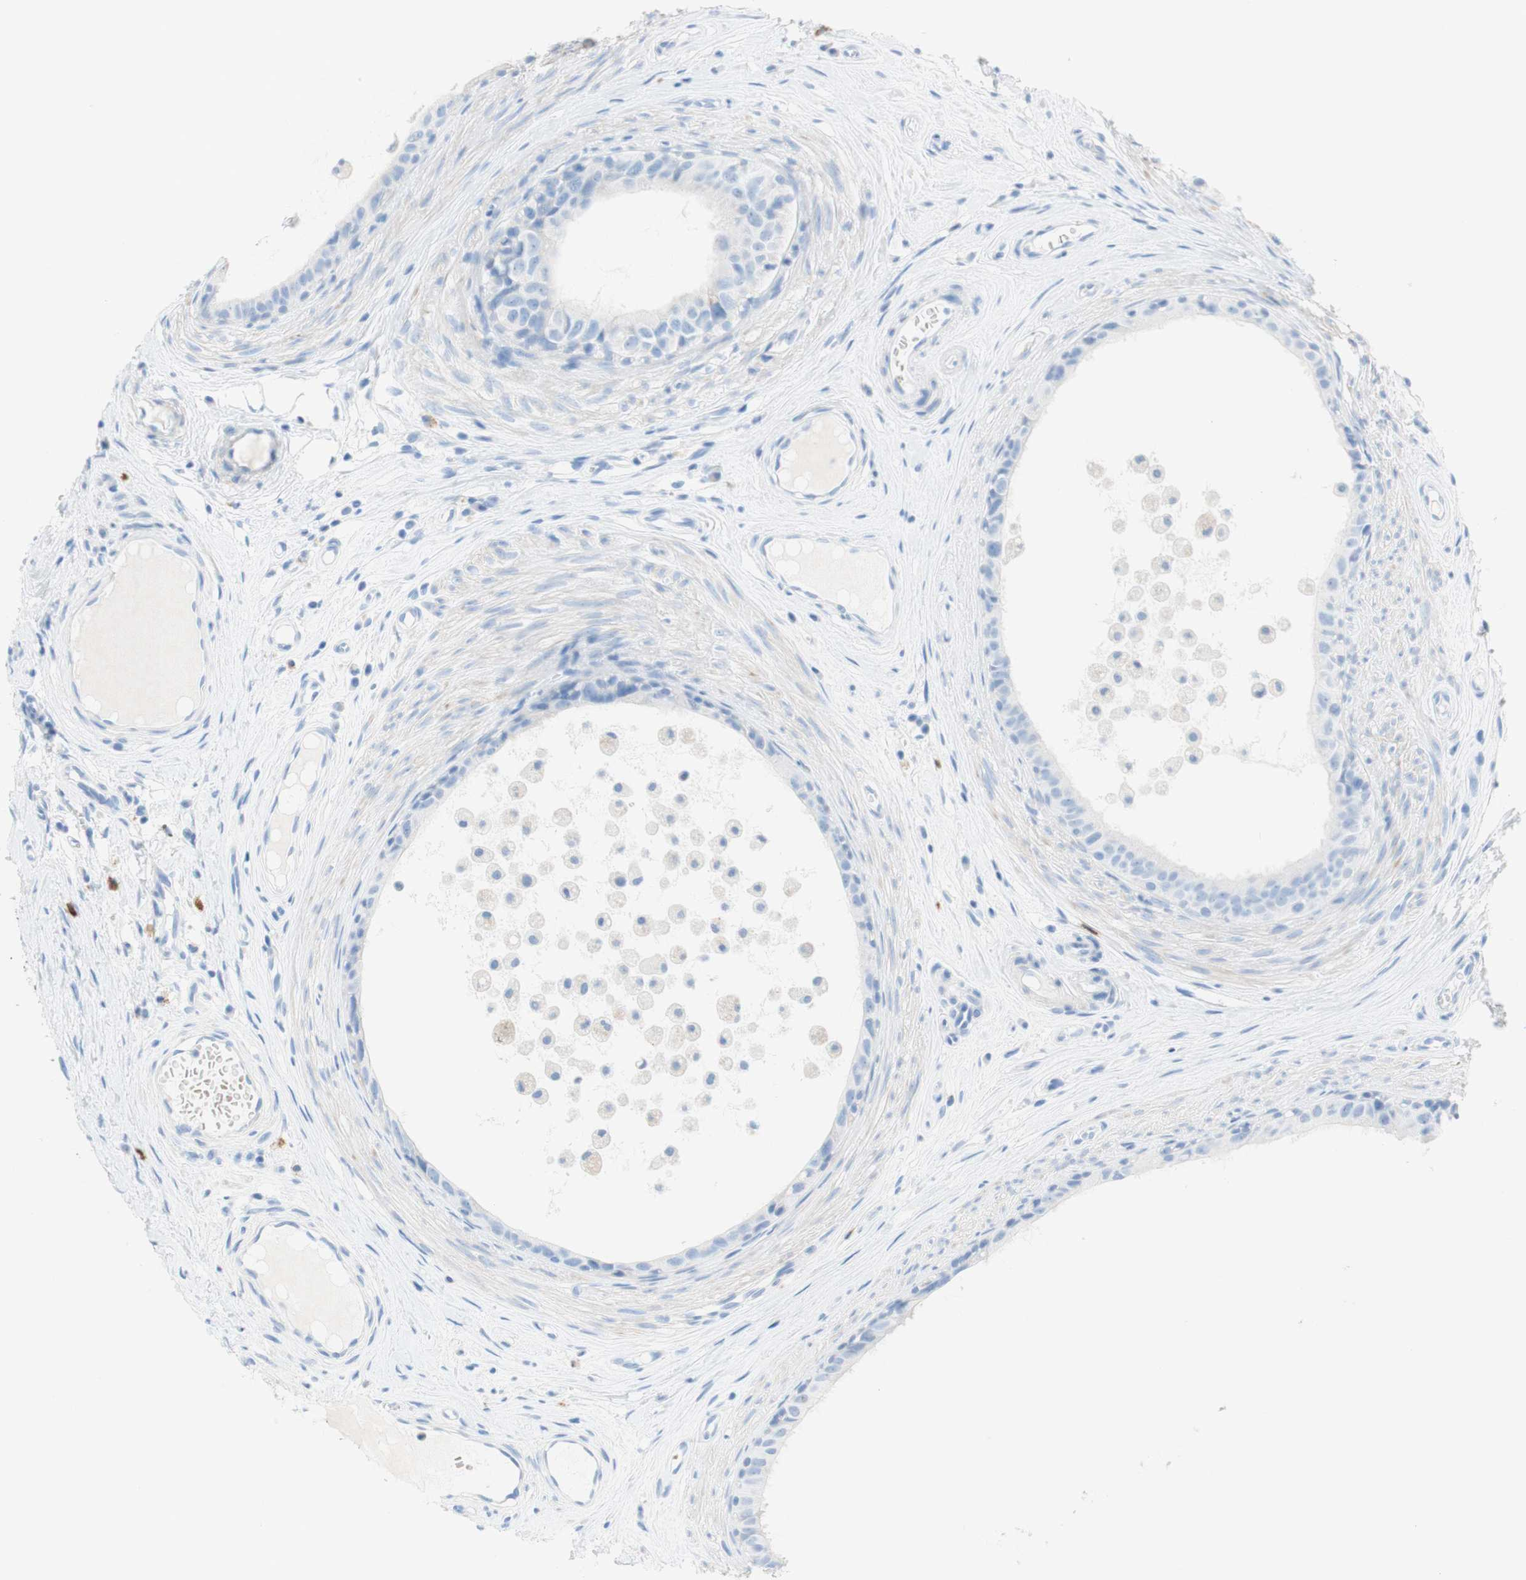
{"staining": {"intensity": "negative", "quantity": "none", "location": "none"}, "tissue": "epididymis", "cell_type": "Glandular cells", "image_type": "normal", "snomed": [{"axis": "morphology", "description": "Normal tissue, NOS"}, {"axis": "morphology", "description": "Inflammation, NOS"}, {"axis": "topography", "description": "Epididymis"}], "caption": "DAB (3,3'-diaminobenzidine) immunohistochemical staining of benign human epididymis demonstrates no significant expression in glandular cells. The staining is performed using DAB brown chromogen with nuclei counter-stained in using hematoxylin.", "gene": "CEACAM1", "patient": {"sex": "male", "age": 85}}